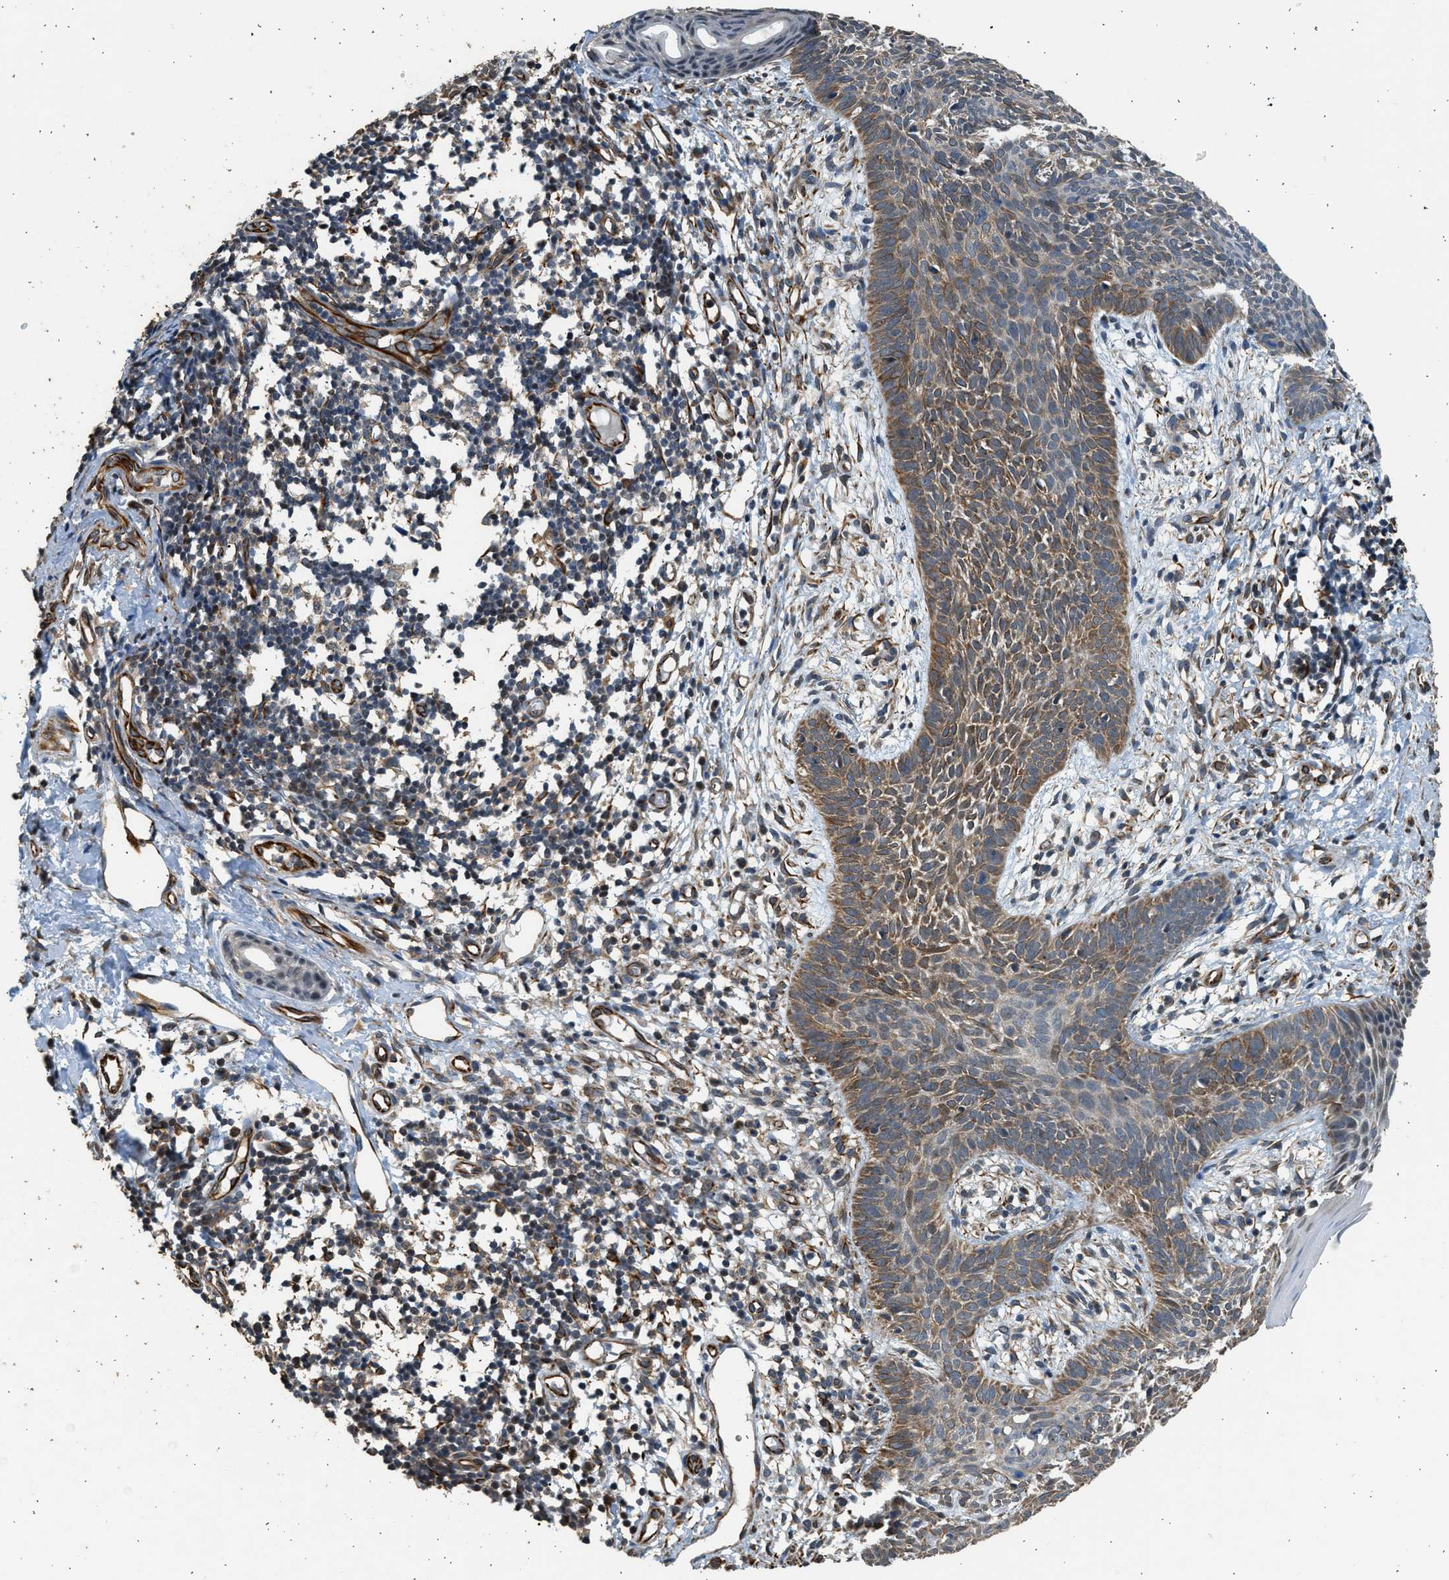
{"staining": {"intensity": "moderate", "quantity": ">75%", "location": "cytoplasmic/membranous"}, "tissue": "skin cancer", "cell_type": "Tumor cells", "image_type": "cancer", "snomed": [{"axis": "morphology", "description": "Basal cell carcinoma"}, {"axis": "topography", "description": "Skin"}], "caption": "Tumor cells reveal moderate cytoplasmic/membranous staining in about >75% of cells in skin basal cell carcinoma. The protein is stained brown, and the nuclei are stained in blue (DAB (3,3'-diaminobenzidine) IHC with brightfield microscopy, high magnification).", "gene": "PCLO", "patient": {"sex": "male", "age": 60}}